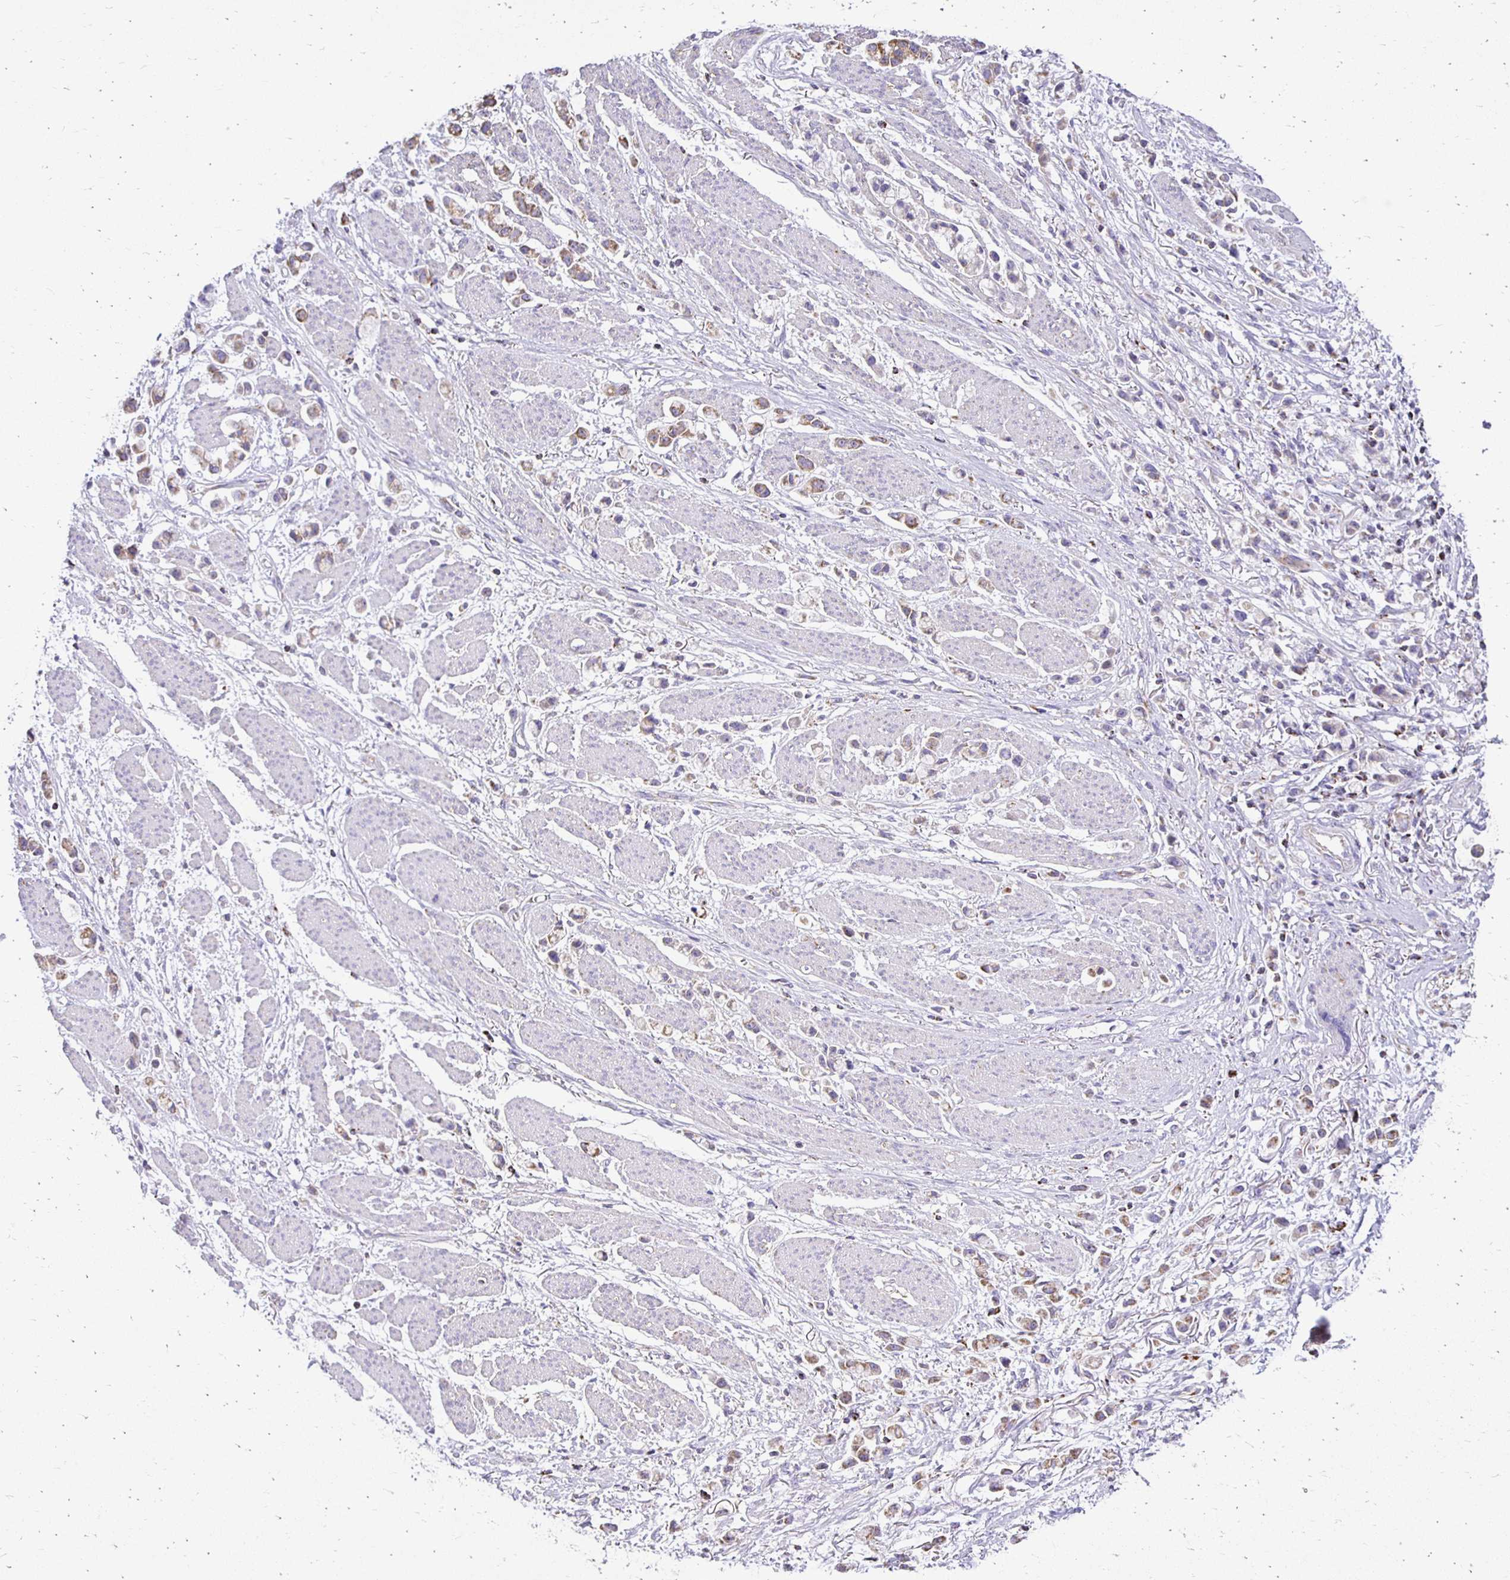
{"staining": {"intensity": "weak", "quantity": ">75%", "location": "cytoplasmic/membranous"}, "tissue": "stomach cancer", "cell_type": "Tumor cells", "image_type": "cancer", "snomed": [{"axis": "morphology", "description": "Adenocarcinoma, NOS"}, {"axis": "topography", "description": "Stomach"}], "caption": "Stomach adenocarcinoma was stained to show a protein in brown. There is low levels of weak cytoplasmic/membranous positivity in approximately >75% of tumor cells.", "gene": "PLAAT2", "patient": {"sex": "female", "age": 81}}